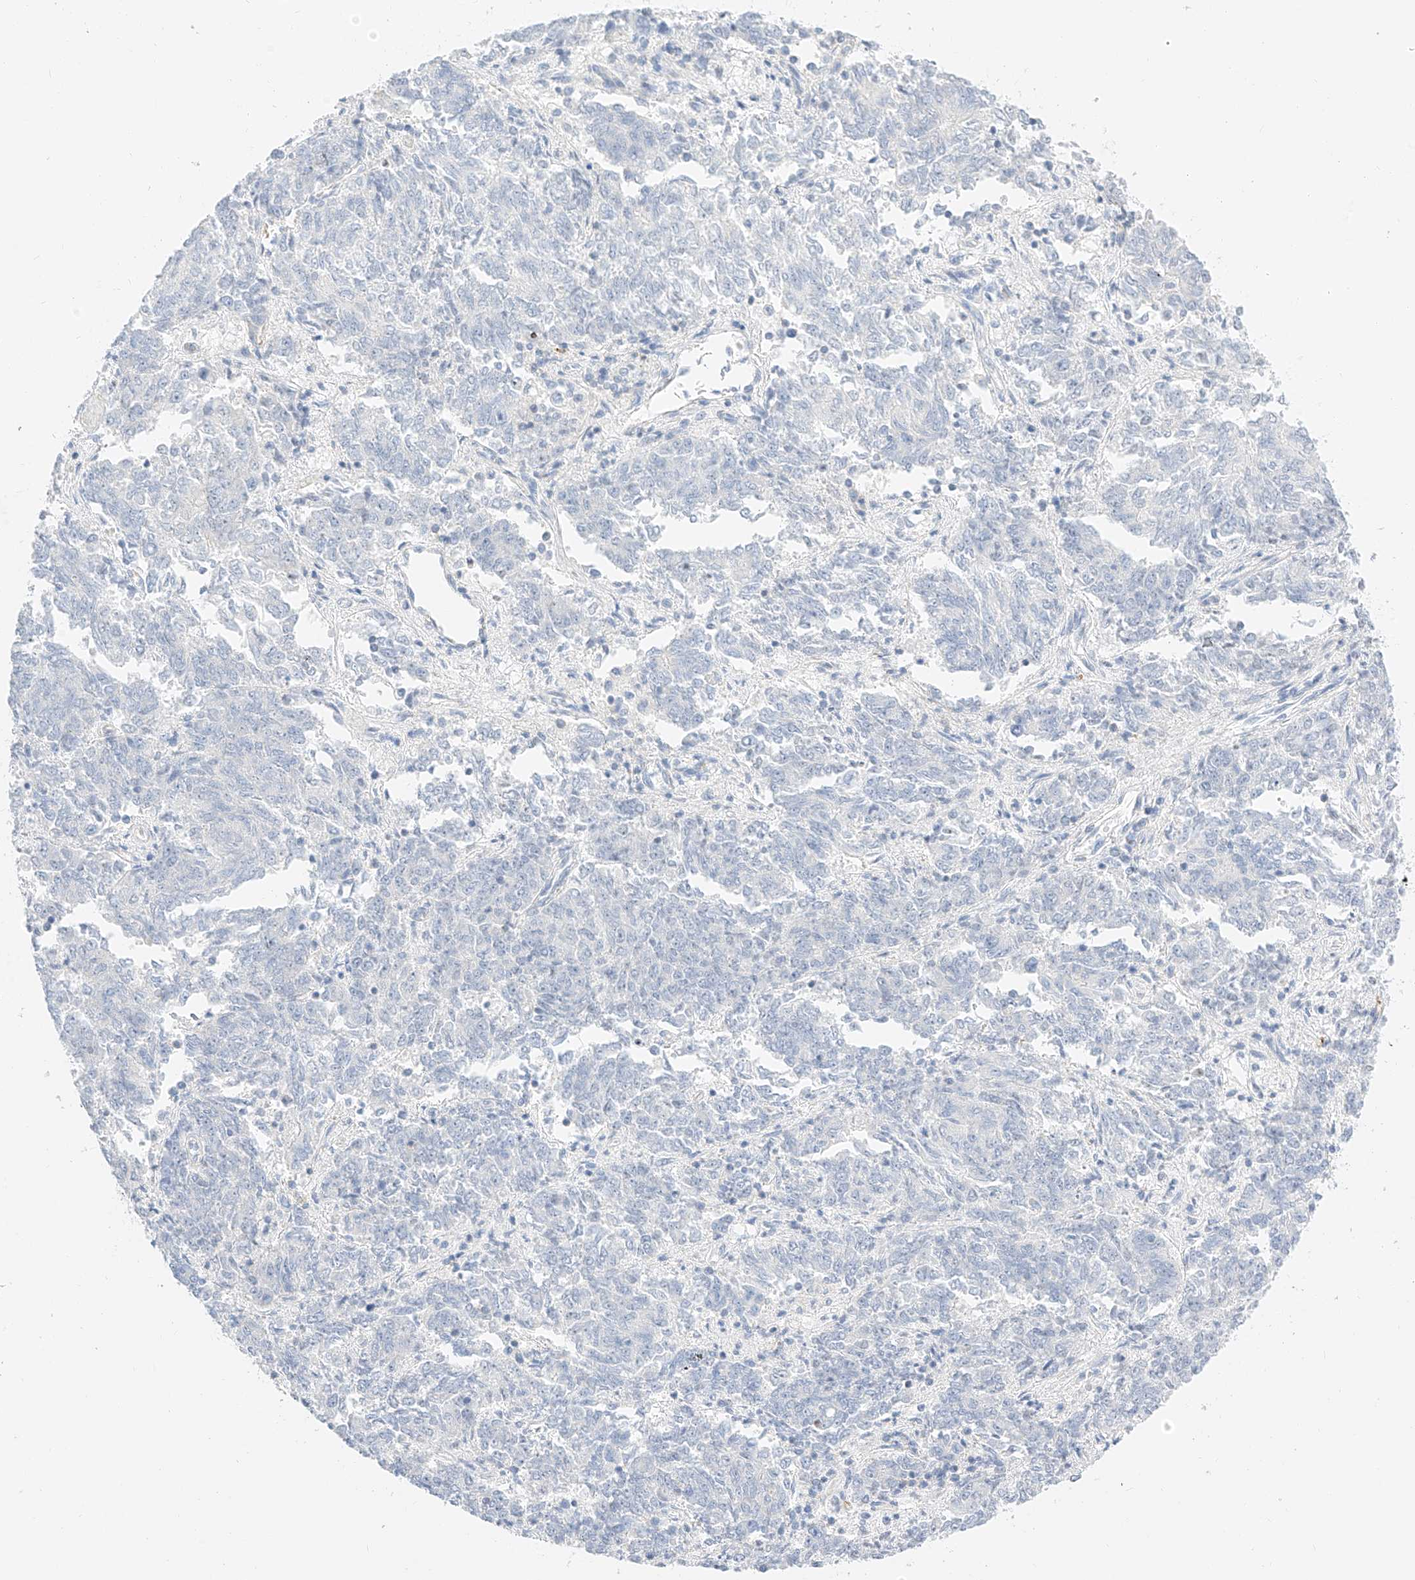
{"staining": {"intensity": "negative", "quantity": "none", "location": "none"}, "tissue": "endometrial cancer", "cell_type": "Tumor cells", "image_type": "cancer", "snomed": [{"axis": "morphology", "description": "Adenocarcinoma, NOS"}, {"axis": "topography", "description": "Endometrium"}], "caption": "Immunohistochemical staining of adenocarcinoma (endometrial) shows no significant positivity in tumor cells. (DAB (3,3'-diaminobenzidine) immunohistochemistry with hematoxylin counter stain).", "gene": "CDCP2", "patient": {"sex": "female", "age": 80}}